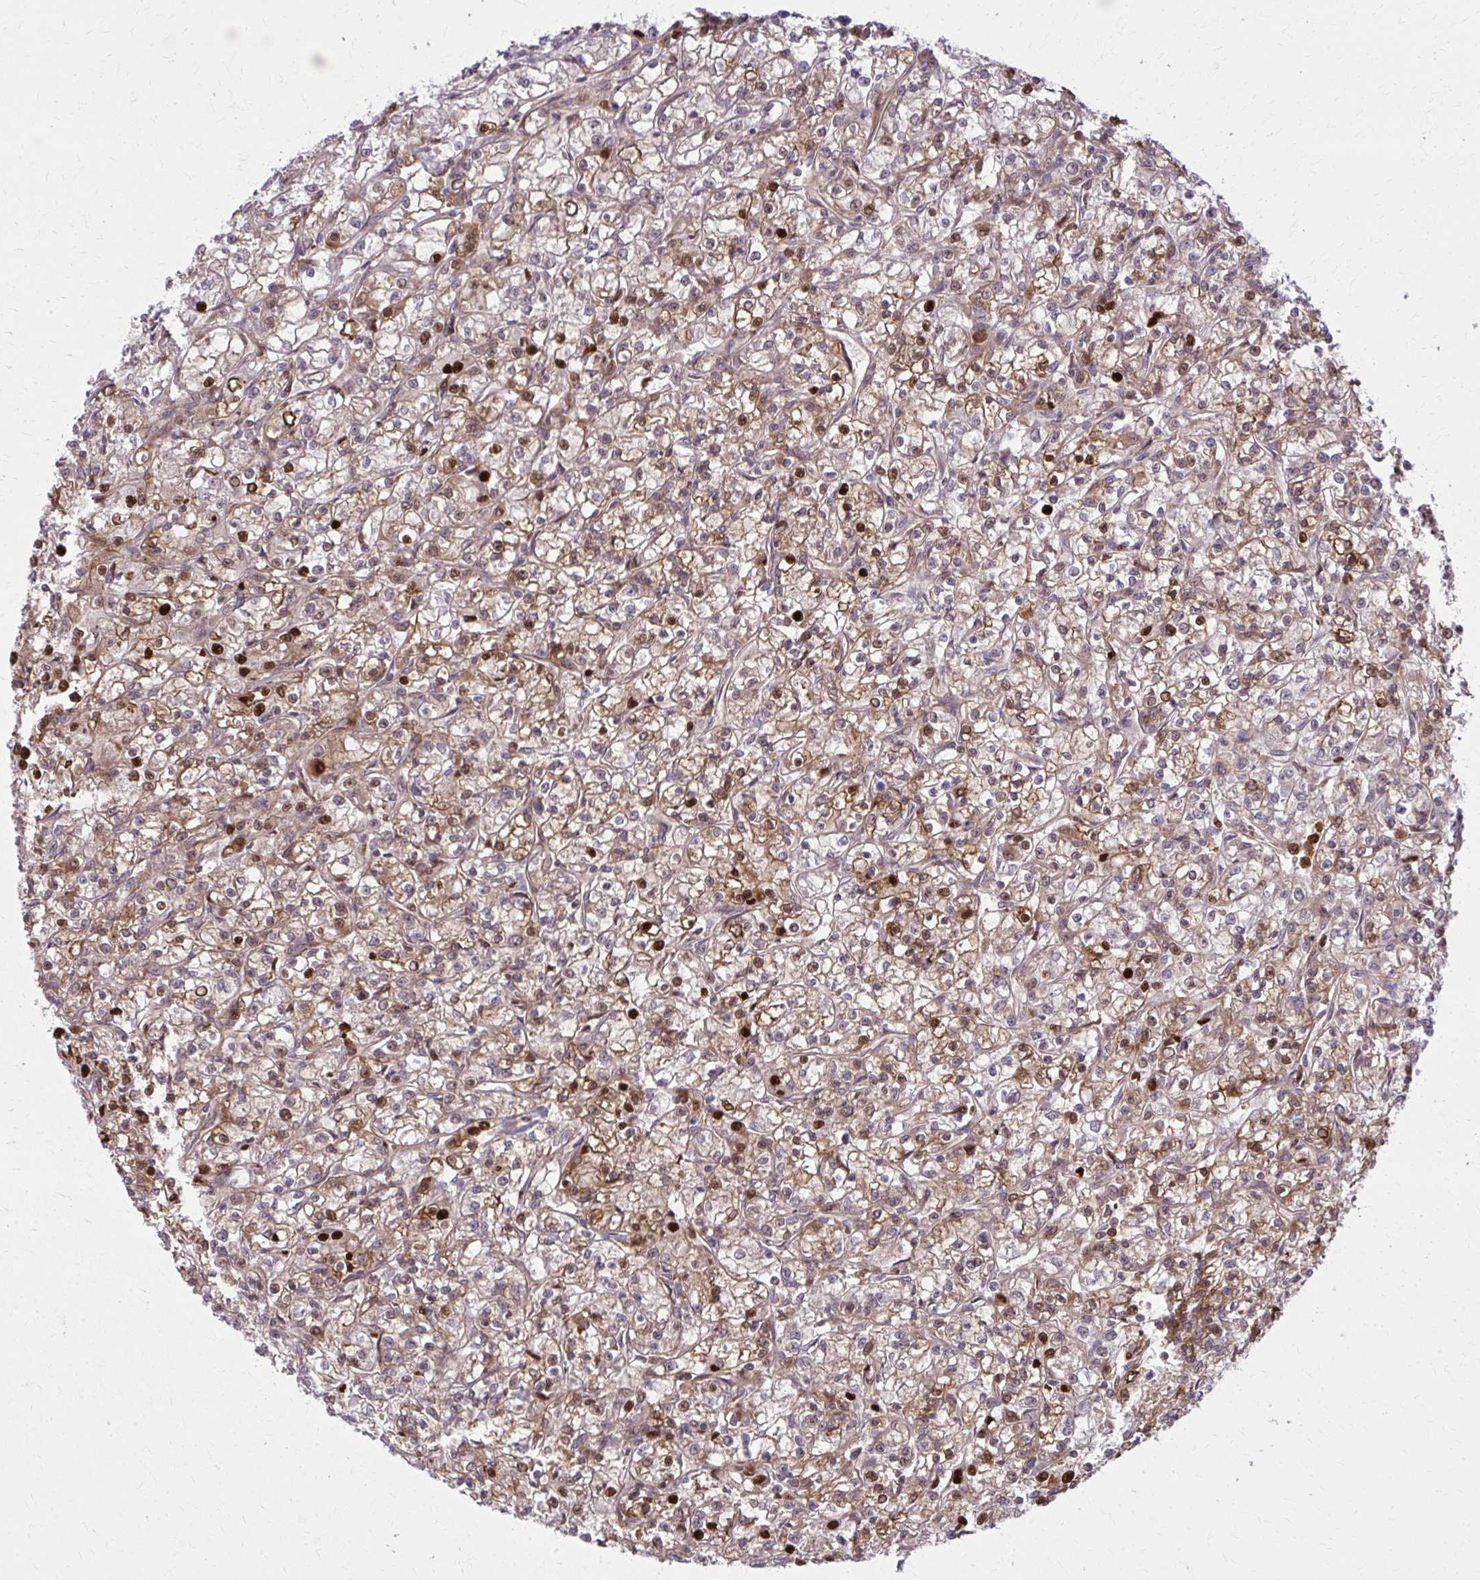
{"staining": {"intensity": "strong", "quantity": ">75%", "location": "cytoplasmic/membranous,nuclear"}, "tissue": "renal cancer", "cell_type": "Tumor cells", "image_type": "cancer", "snomed": [{"axis": "morphology", "description": "Adenocarcinoma, NOS"}, {"axis": "topography", "description": "Kidney"}], "caption": "Tumor cells show high levels of strong cytoplasmic/membranous and nuclear expression in approximately >75% of cells in renal adenocarcinoma.", "gene": "ZNF559", "patient": {"sex": "female", "age": 59}}